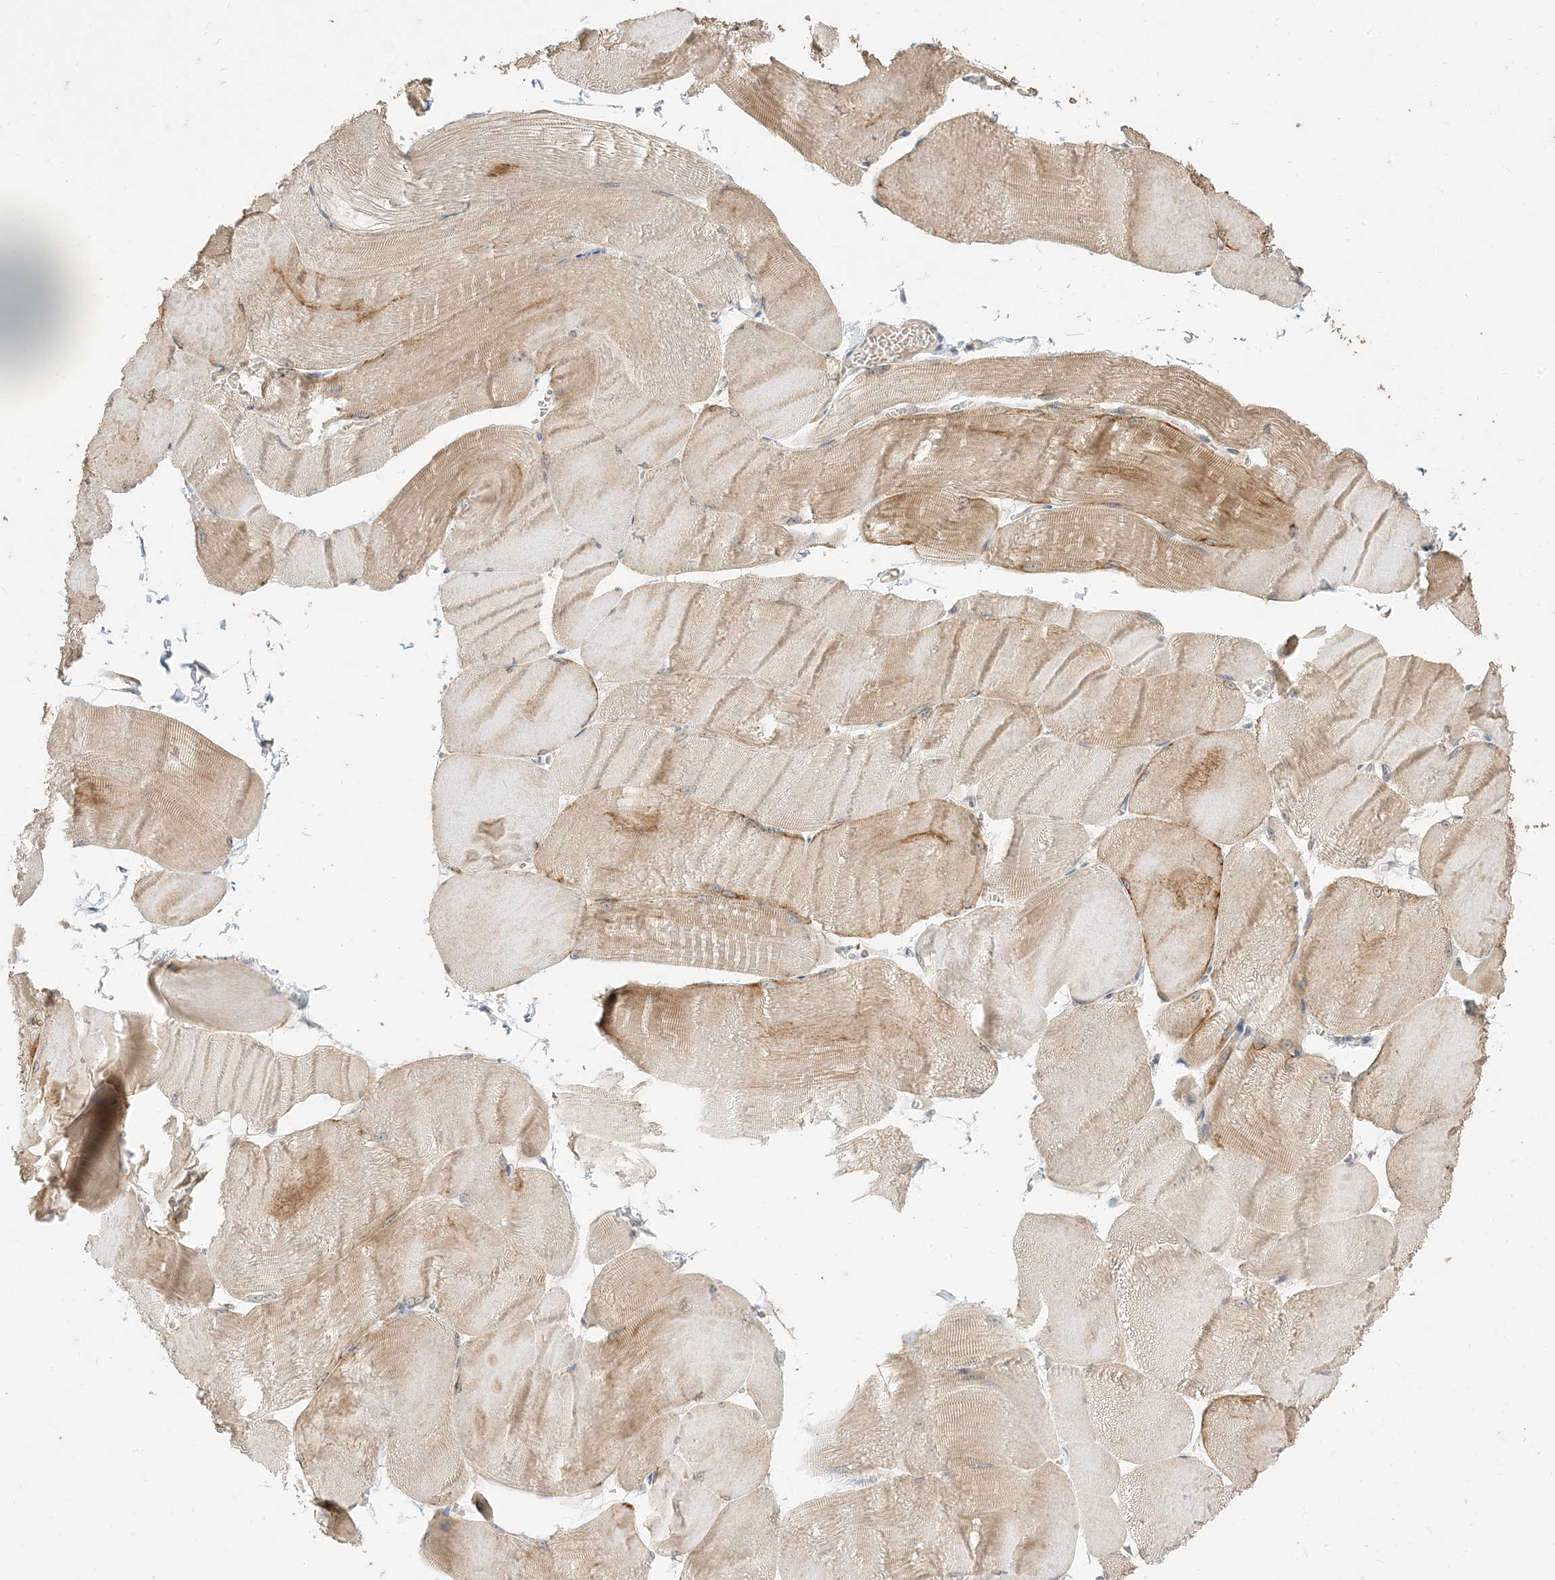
{"staining": {"intensity": "weak", "quantity": "25%-75%", "location": "cytoplasmic/membranous"}, "tissue": "skeletal muscle", "cell_type": "Myocytes", "image_type": "normal", "snomed": [{"axis": "morphology", "description": "Normal tissue, NOS"}, {"axis": "morphology", "description": "Basal cell carcinoma"}, {"axis": "topography", "description": "Skeletal muscle"}], "caption": "Immunohistochemical staining of unremarkable skeletal muscle reveals 25%-75% levels of weak cytoplasmic/membranous protein positivity in approximately 25%-75% of myocytes.", "gene": "RNF175", "patient": {"sex": "female", "age": 64}}